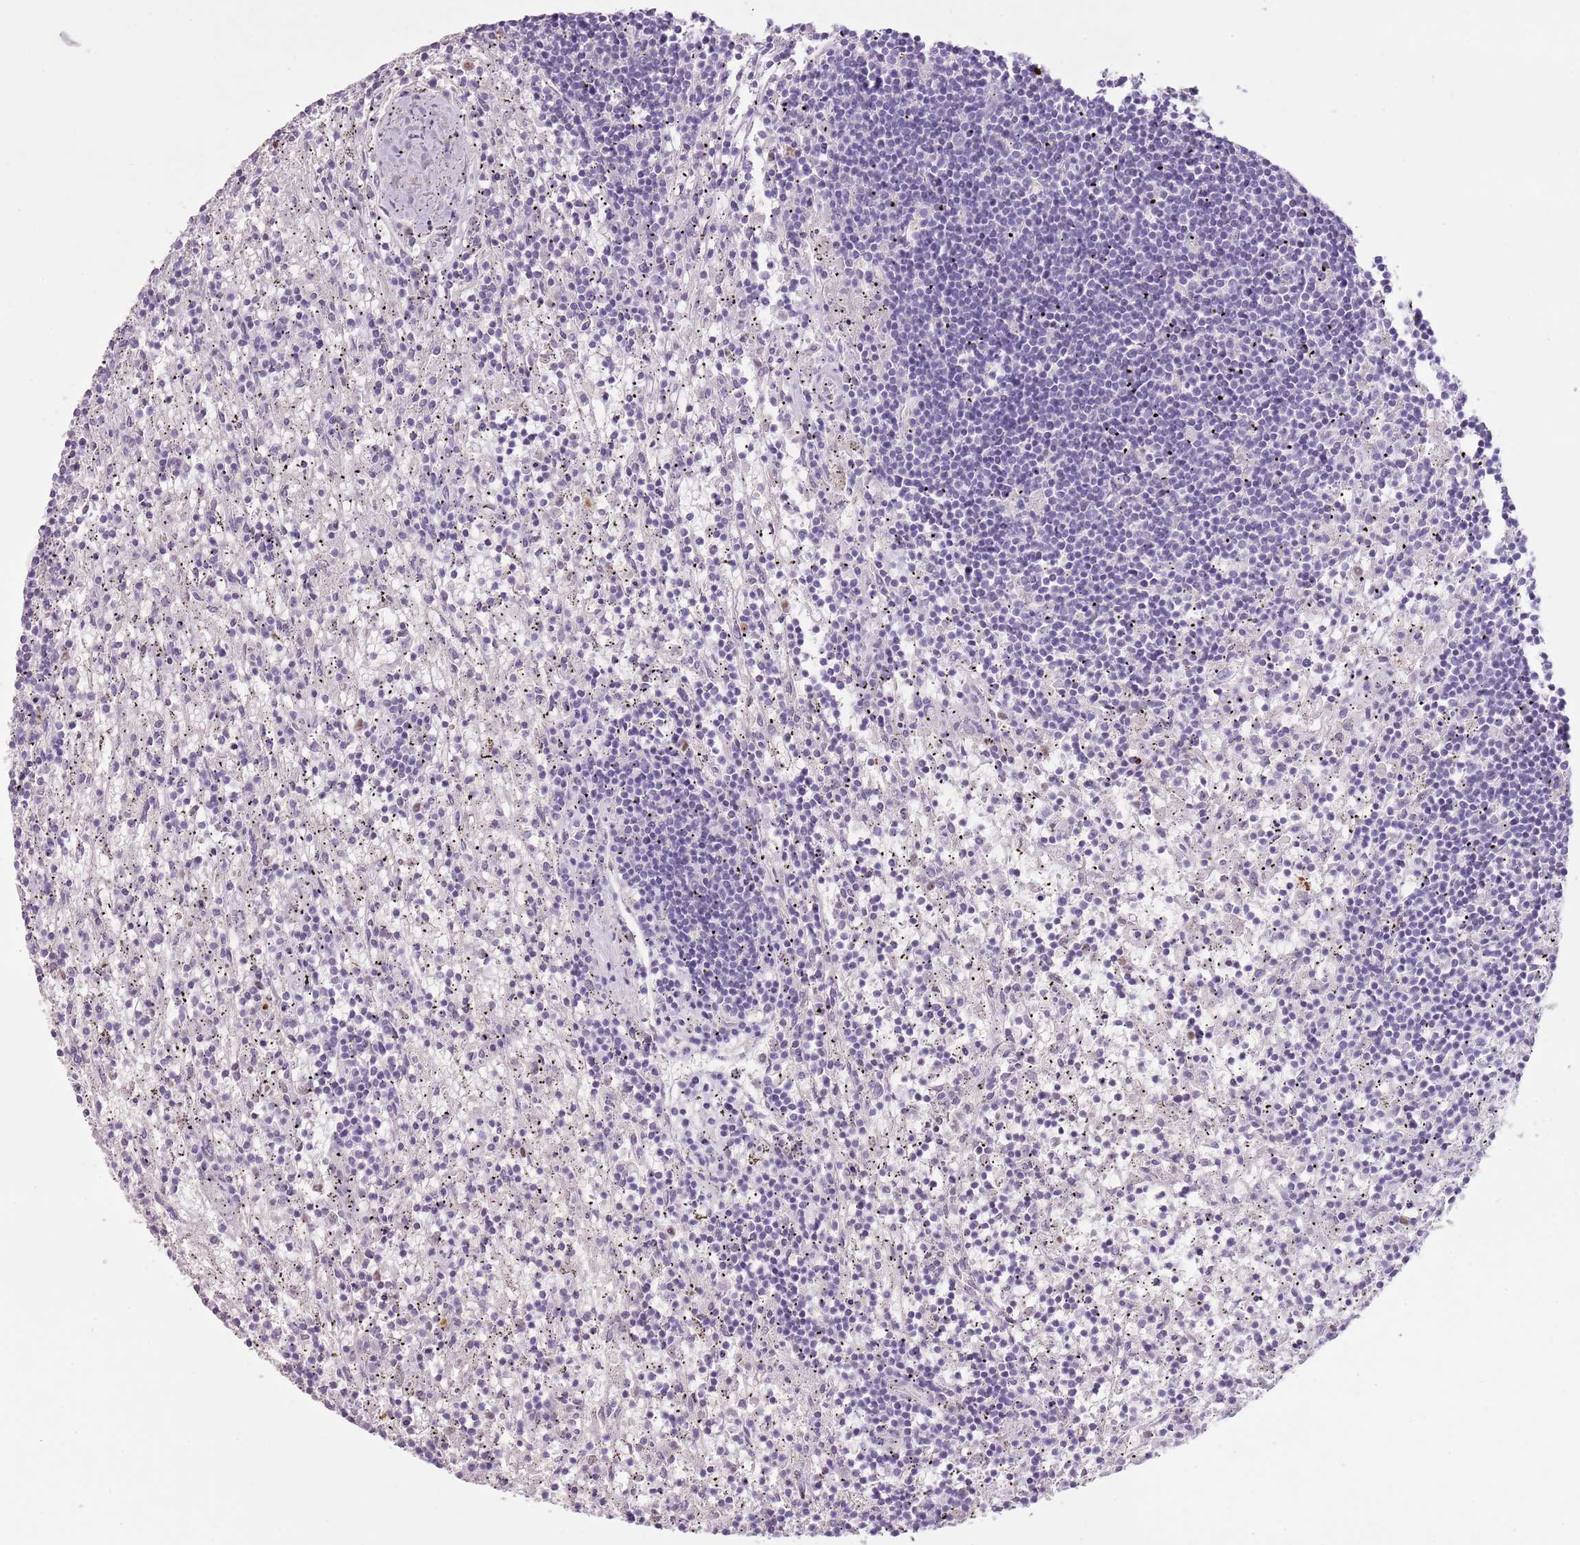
{"staining": {"intensity": "negative", "quantity": "none", "location": "none"}, "tissue": "lymphoma", "cell_type": "Tumor cells", "image_type": "cancer", "snomed": [{"axis": "morphology", "description": "Malignant lymphoma, non-Hodgkin's type, Low grade"}, {"axis": "topography", "description": "Spleen"}], "caption": "The immunohistochemistry (IHC) photomicrograph has no significant staining in tumor cells of low-grade malignant lymphoma, non-Hodgkin's type tissue.", "gene": "CELF6", "patient": {"sex": "male", "age": 76}}